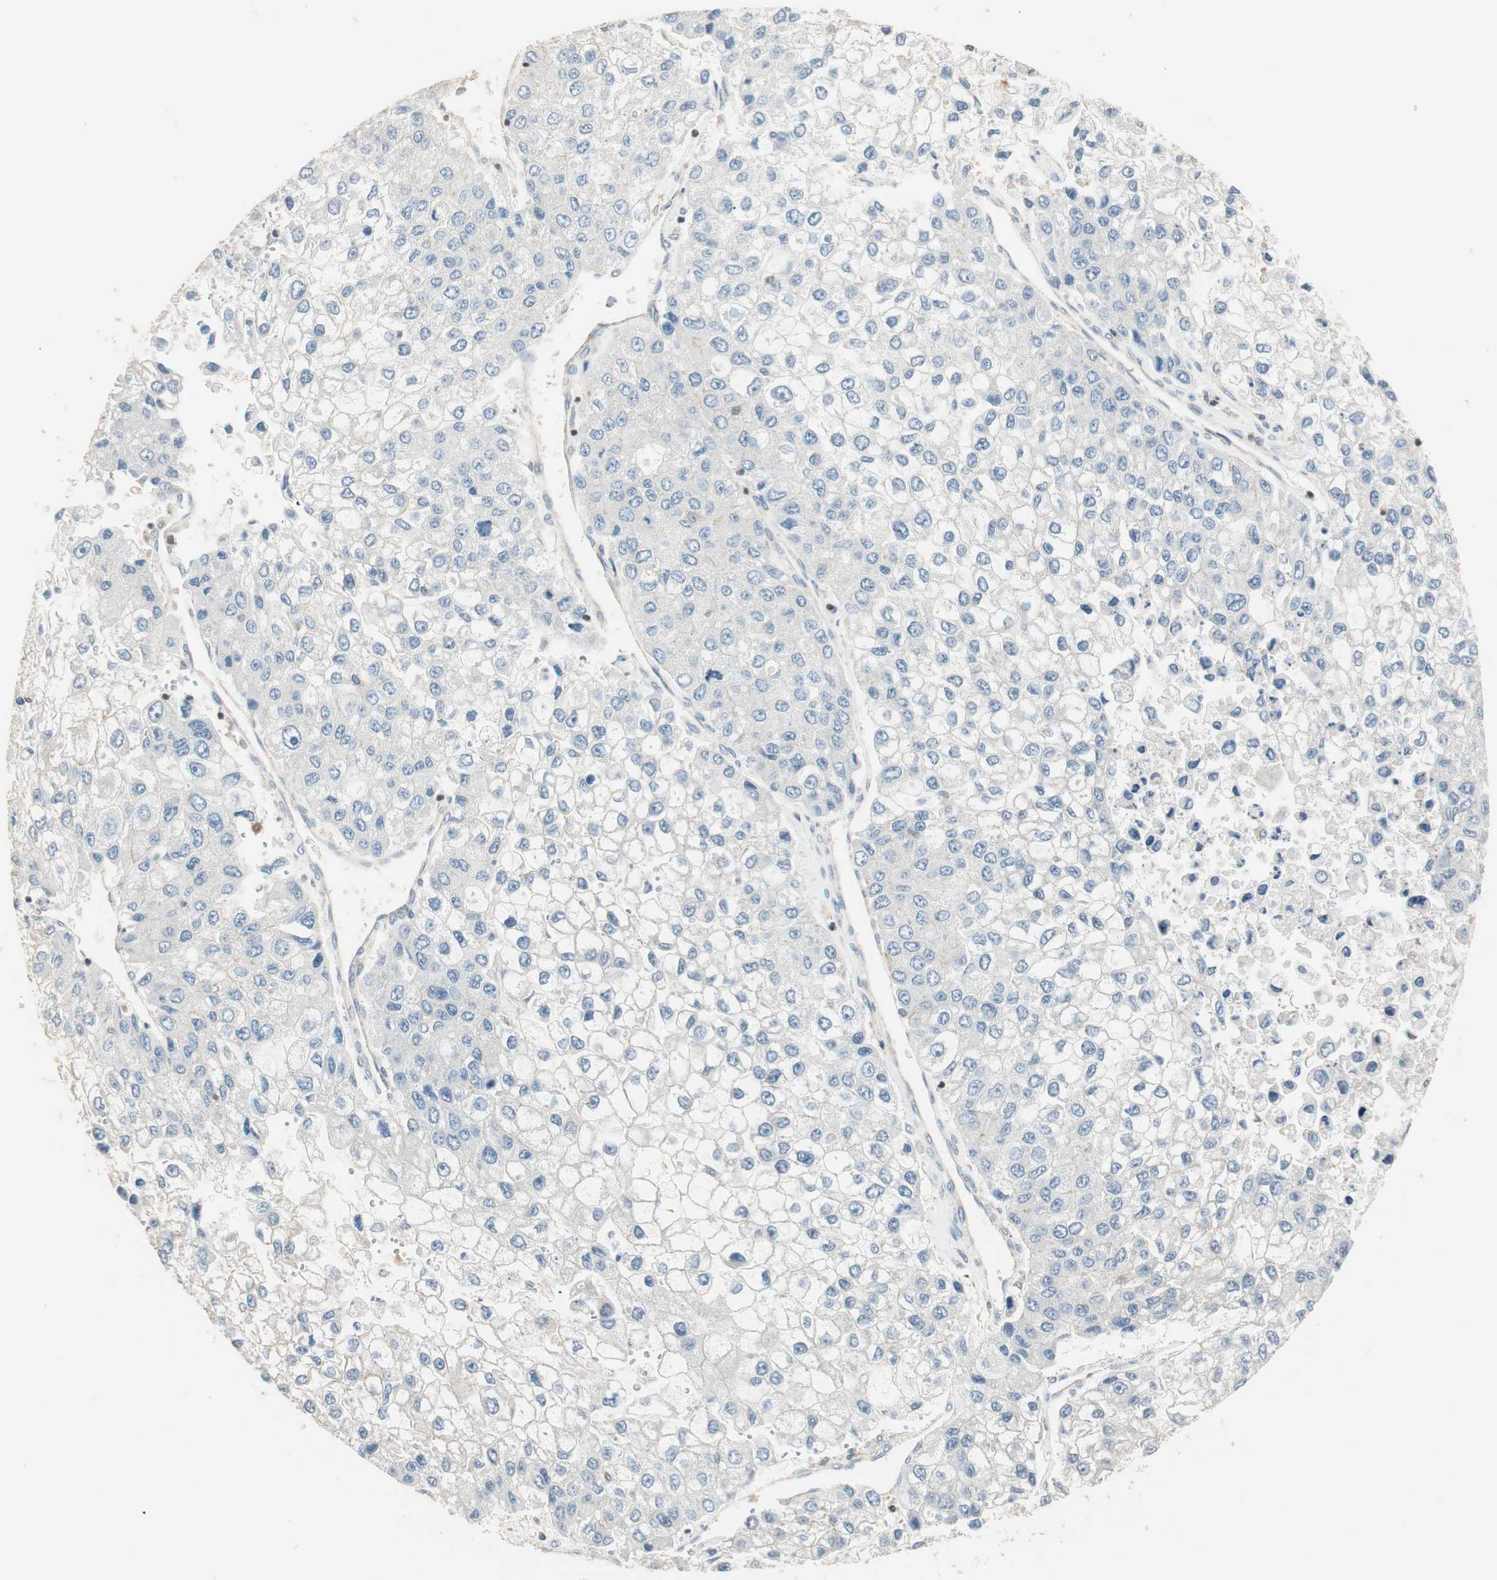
{"staining": {"intensity": "negative", "quantity": "none", "location": "none"}, "tissue": "liver cancer", "cell_type": "Tumor cells", "image_type": "cancer", "snomed": [{"axis": "morphology", "description": "Carcinoma, Hepatocellular, NOS"}, {"axis": "topography", "description": "Liver"}], "caption": "Human liver cancer (hepatocellular carcinoma) stained for a protein using immunohistochemistry displays no staining in tumor cells.", "gene": "CRLF3", "patient": {"sex": "female", "age": 66}}